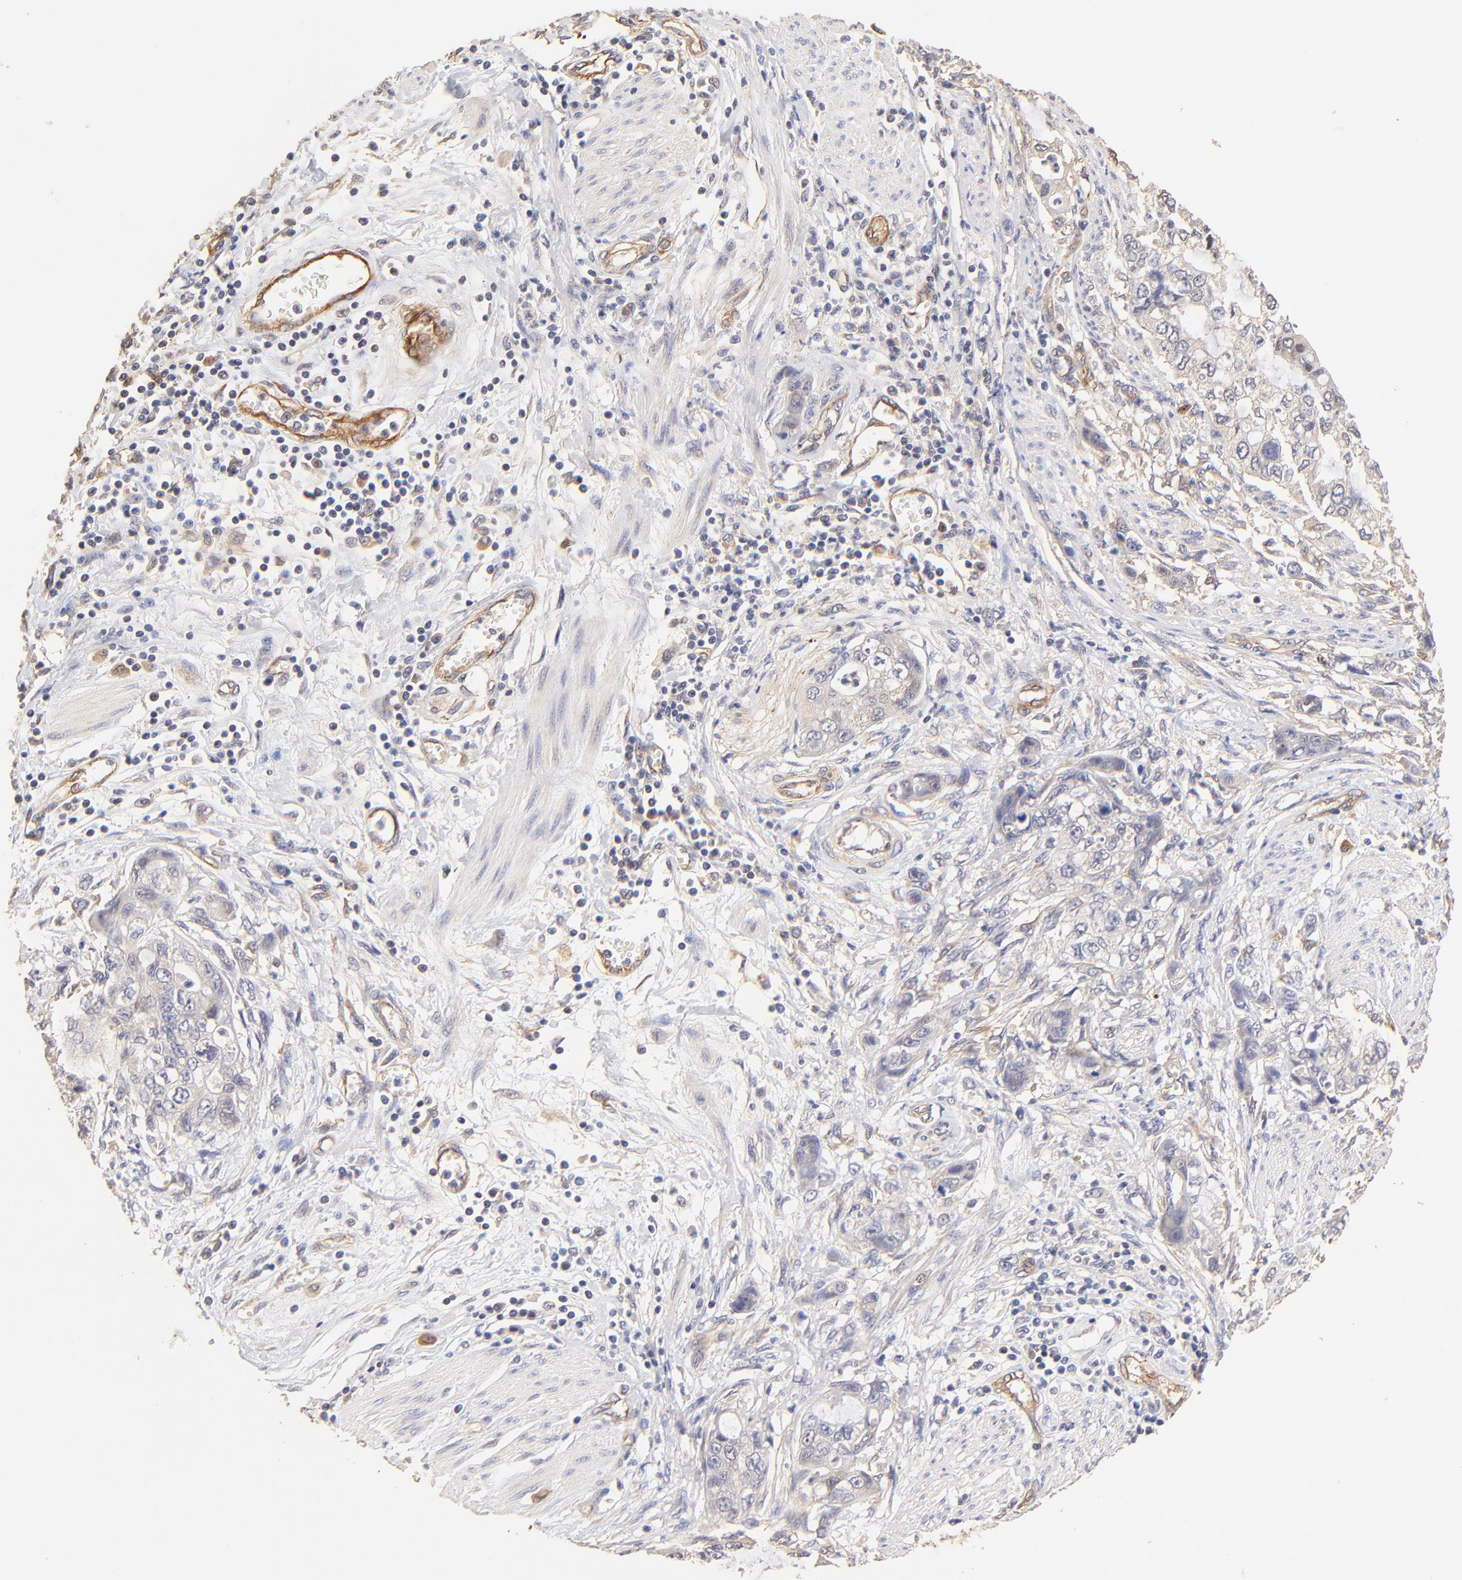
{"staining": {"intensity": "weak", "quantity": ">75%", "location": "cytoplasmic/membranous"}, "tissue": "stomach cancer", "cell_type": "Tumor cells", "image_type": "cancer", "snomed": [{"axis": "morphology", "description": "Adenocarcinoma, NOS"}, {"axis": "topography", "description": "Stomach, upper"}], "caption": "Stomach cancer stained with immunohistochemistry demonstrates weak cytoplasmic/membranous positivity in approximately >75% of tumor cells.", "gene": "TNFAIP3", "patient": {"sex": "female", "age": 52}}